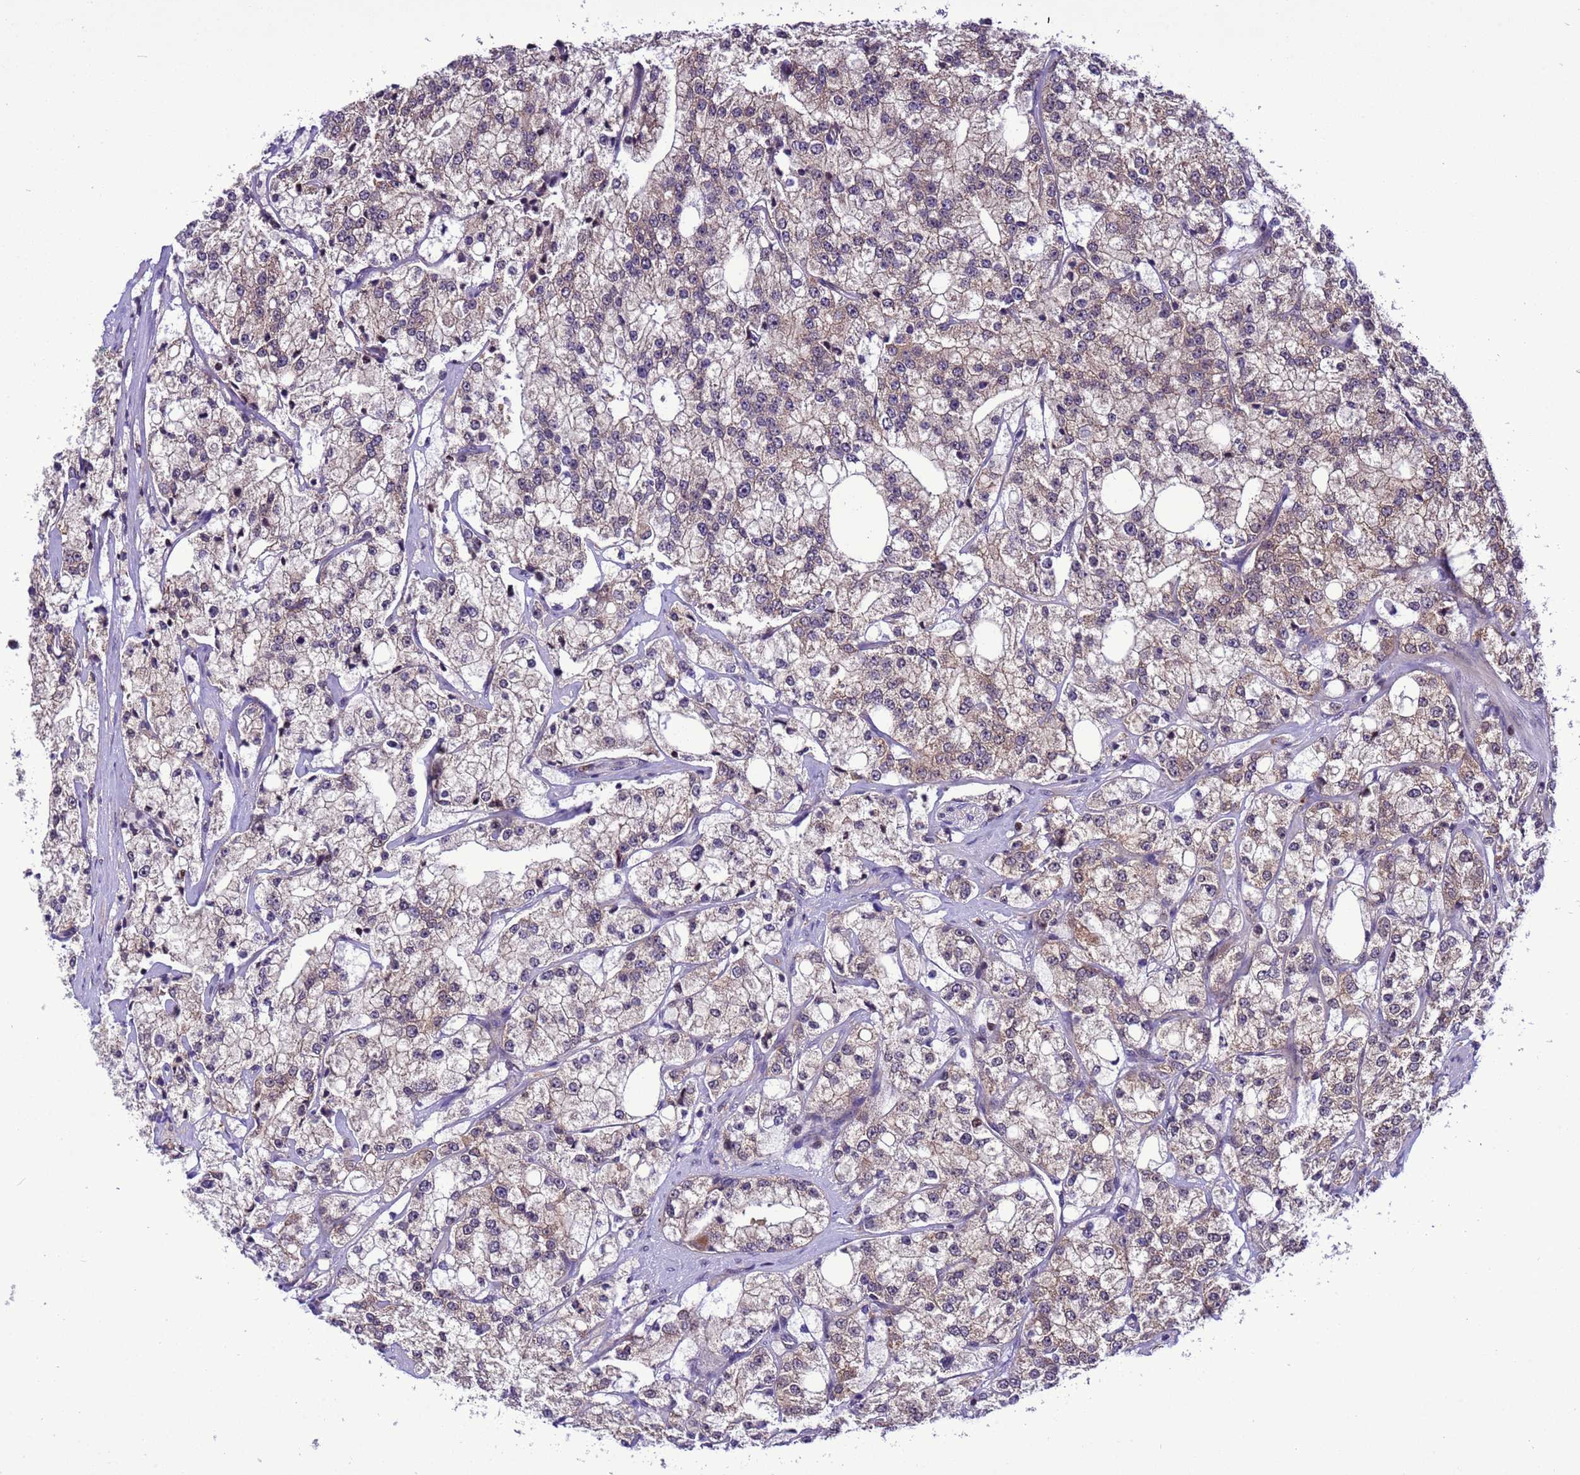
{"staining": {"intensity": "weak", "quantity": "25%-75%", "location": "cytoplasmic/membranous"}, "tissue": "prostate cancer", "cell_type": "Tumor cells", "image_type": "cancer", "snomed": [{"axis": "morphology", "description": "Adenocarcinoma, High grade"}, {"axis": "topography", "description": "Prostate"}], "caption": "Immunohistochemical staining of human prostate high-grade adenocarcinoma reveals weak cytoplasmic/membranous protein staining in about 25%-75% of tumor cells. Nuclei are stained in blue.", "gene": "RASD1", "patient": {"sex": "male", "age": 64}}